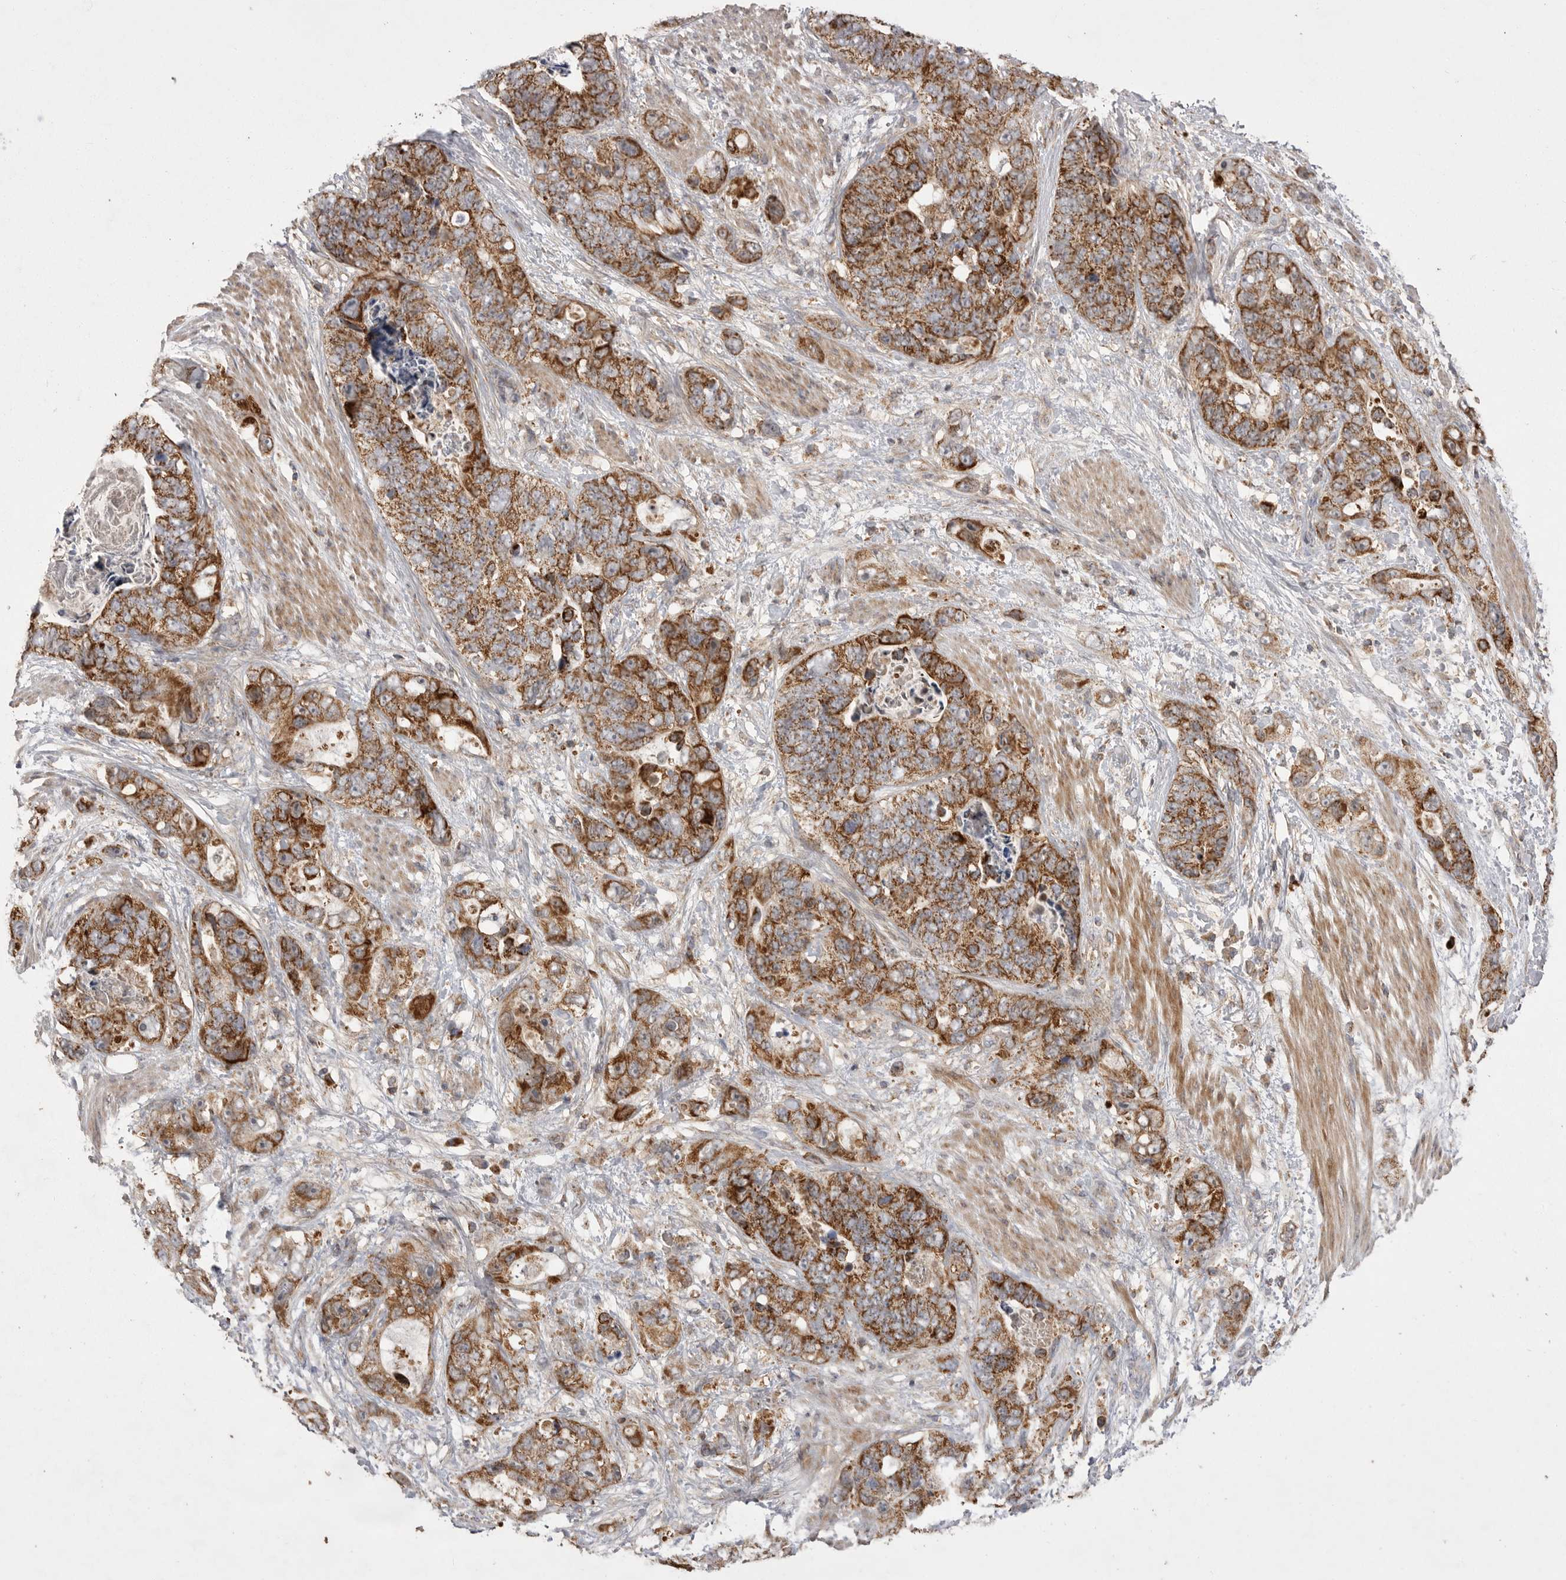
{"staining": {"intensity": "moderate", "quantity": ">75%", "location": "cytoplasmic/membranous"}, "tissue": "stomach cancer", "cell_type": "Tumor cells", "image_type": "cancer", "snomed": [{"axis": "morphology", "description": "Normal tissue, NOS"}, {"axis": "morphology", "description": "Adenocarcinoma, NOS"}, {"axis": "topography", "description": "Stomach"}], "caption": "Immunohistochemistry image of human stomach cancer stained for a protein (brown), which exhibits medium levels of moderate cytoplasmic/membranous positivity in approximately >75% of tumor cells.", "gene": "KYAT3", "patient": {"sex": "female", "age": 89}}